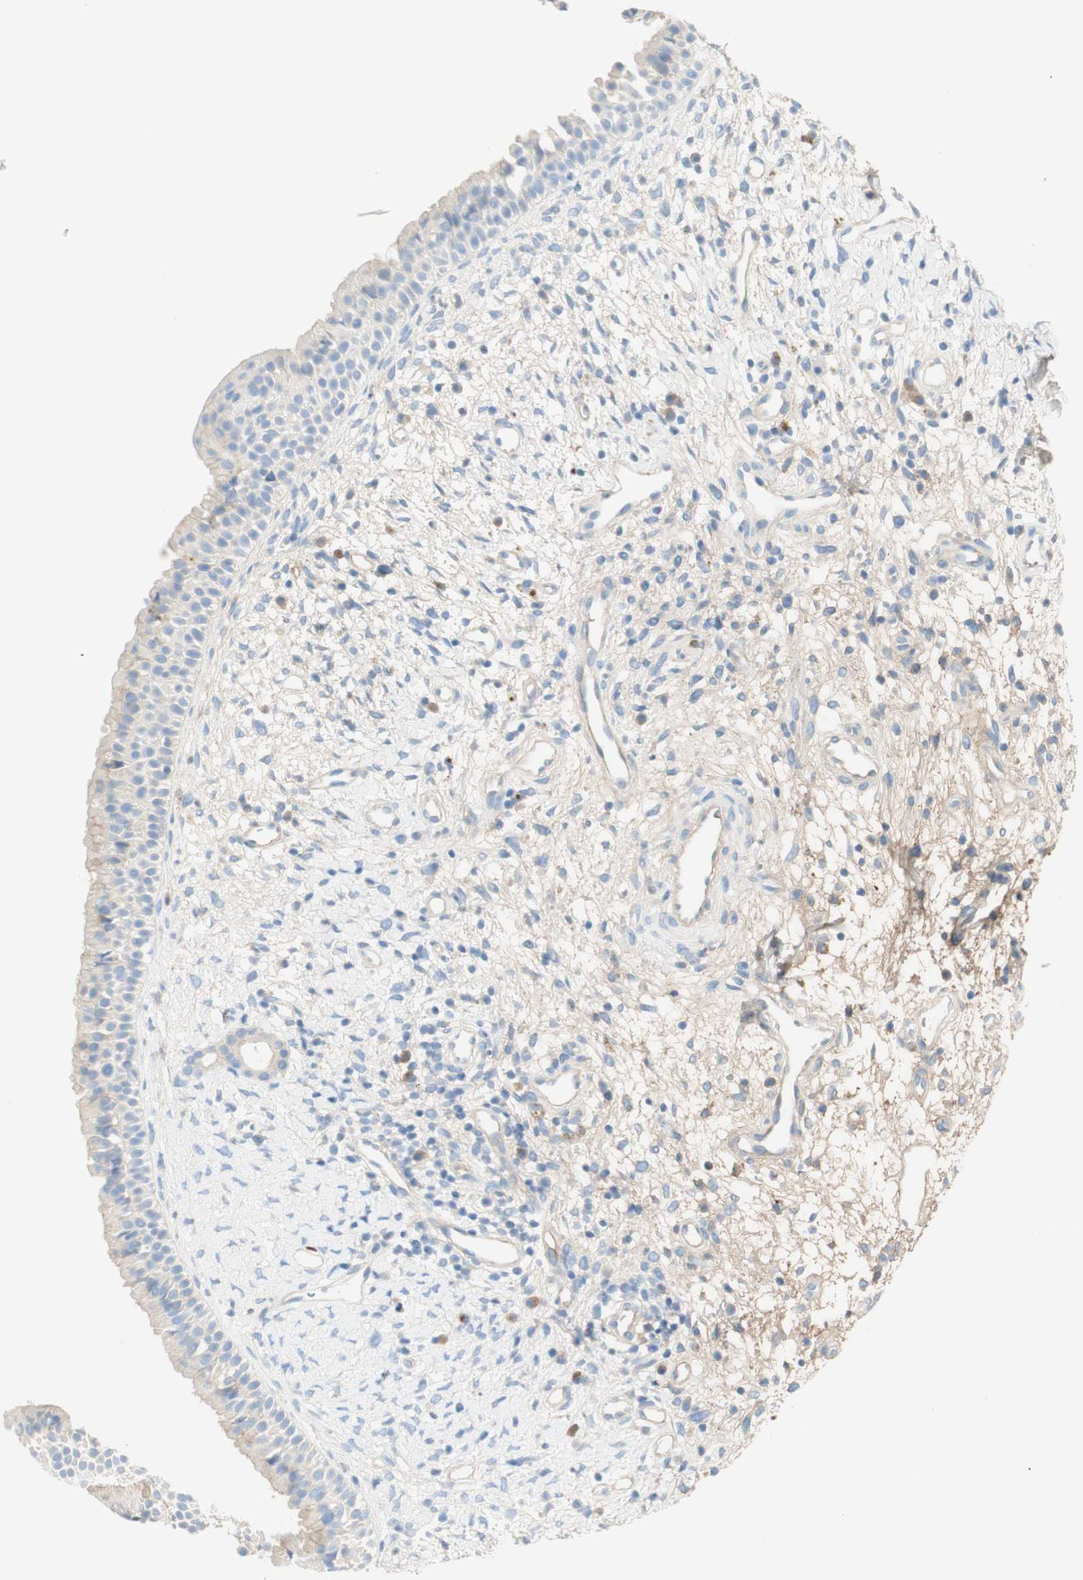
{"staining": {"intensity": "negative", "quantity": "none", "location": "none"}, "tissue": "nasopharynx", "cell_type": "Respiratory epithelial cells", "image_type": "normal", "snomed": [{"axis": "morphology", "description": "Normal tissue, NOS"}, {"axis": "topography", "description": "Nasopharynx"}], "caption": "Respiratory epithelial cells show no significant protein staining in benign nasopharynx. (Stains: DAB IHC with hematoxylin counter stain, Microscopy: brightfield microscopy at high magnification).", "gene": "KNG1", "patient": {"sex": "male", "age": 22}}